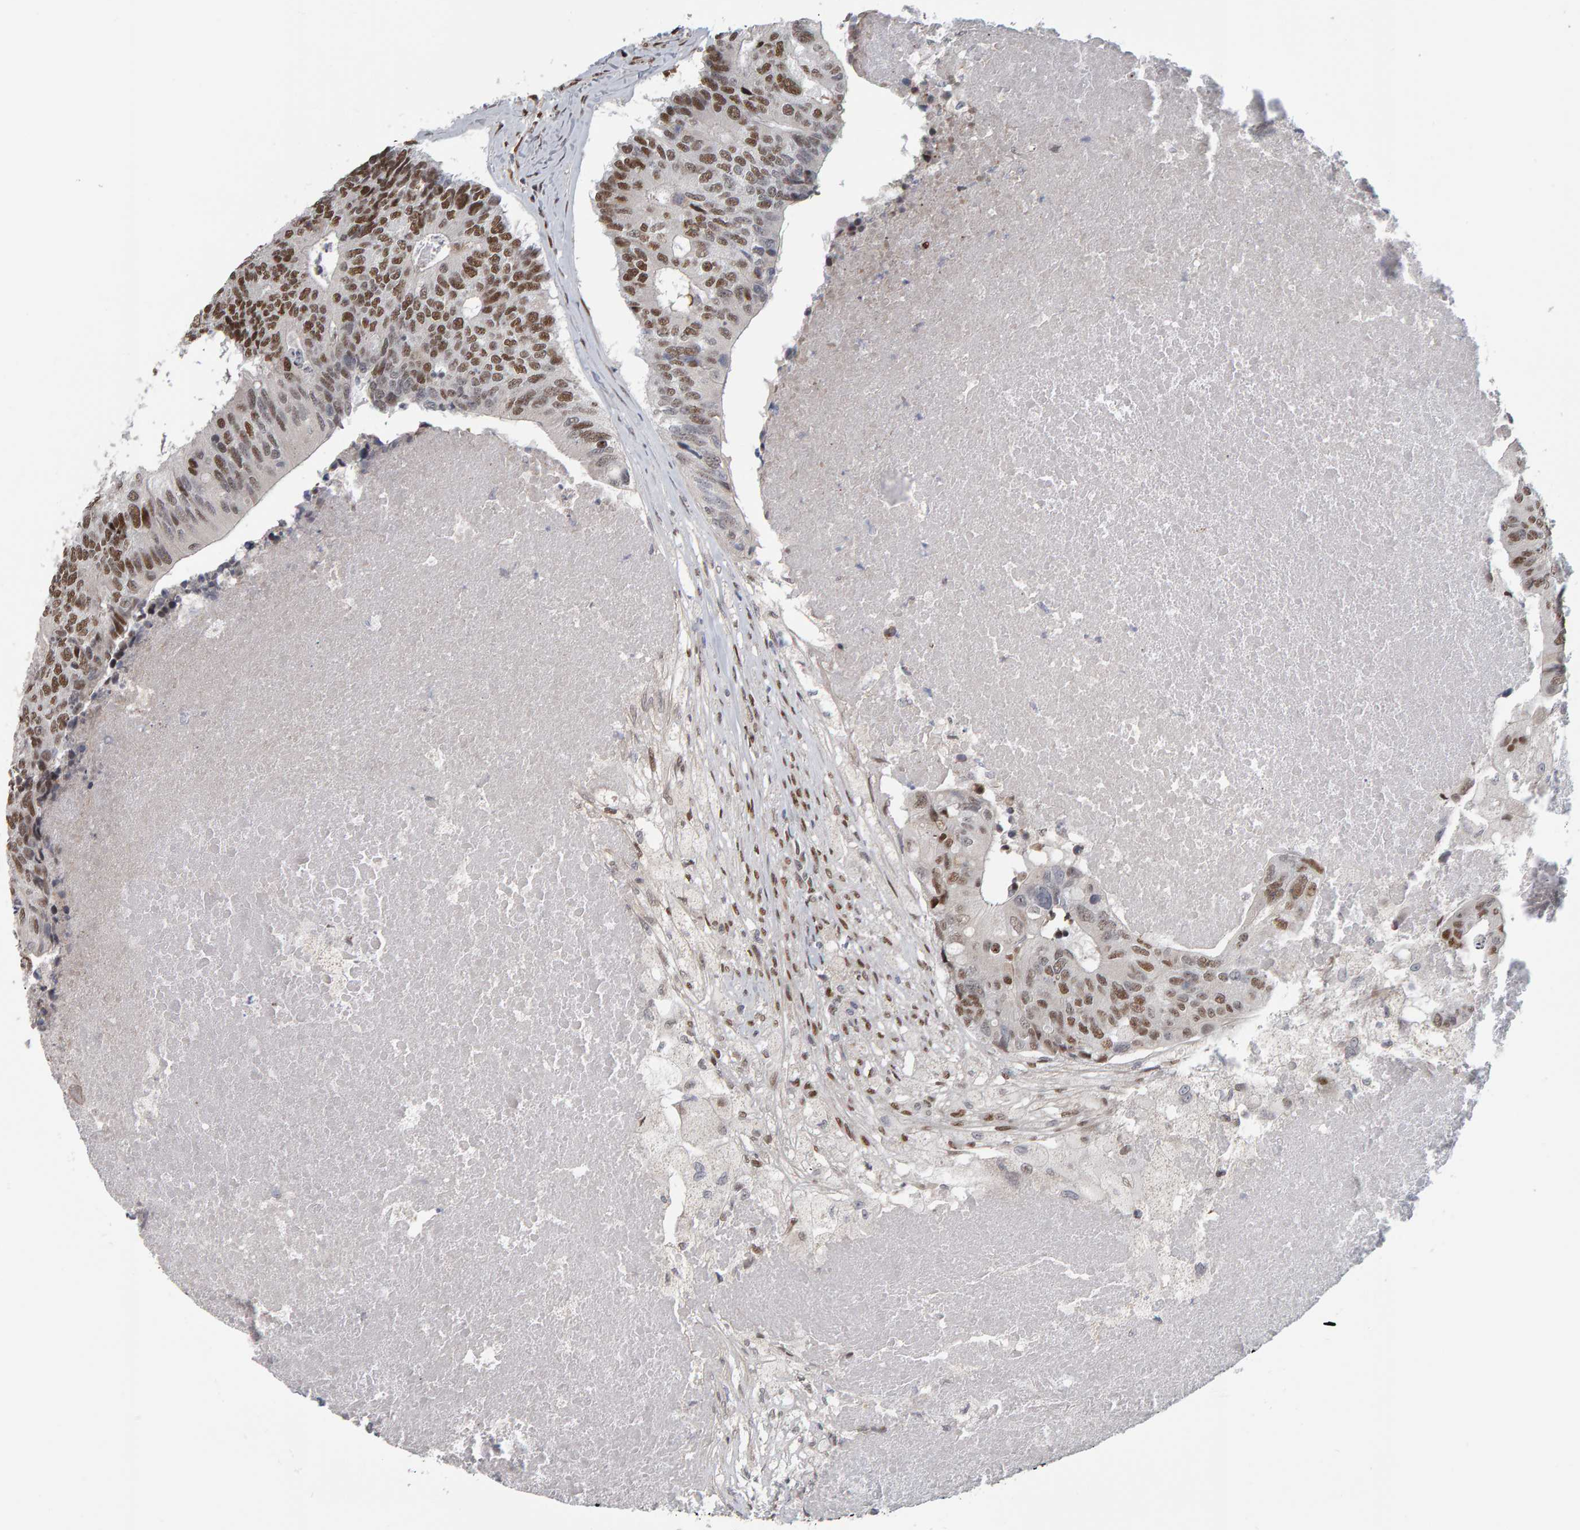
{"staining": {"intensity": "moderate", "quantity": ">75%", "location": "nuclear"}, "tissue": "colorectal cancer", "cell_type": "Tumor cells", "image_type": "cancer", "snomed": [{"axis": "morphology", "description": "Adenocarcinoma, NOS"}, {"axis": "topography", "description": "Colon"}], "caption": "Tumor cells display medium levels of moderate nuclear positivity in approximately >75% of cells in adenocarcinoma (colorectal).", "gene": "ATF7IP", "patient": {"sex": "female", "age": 67}}